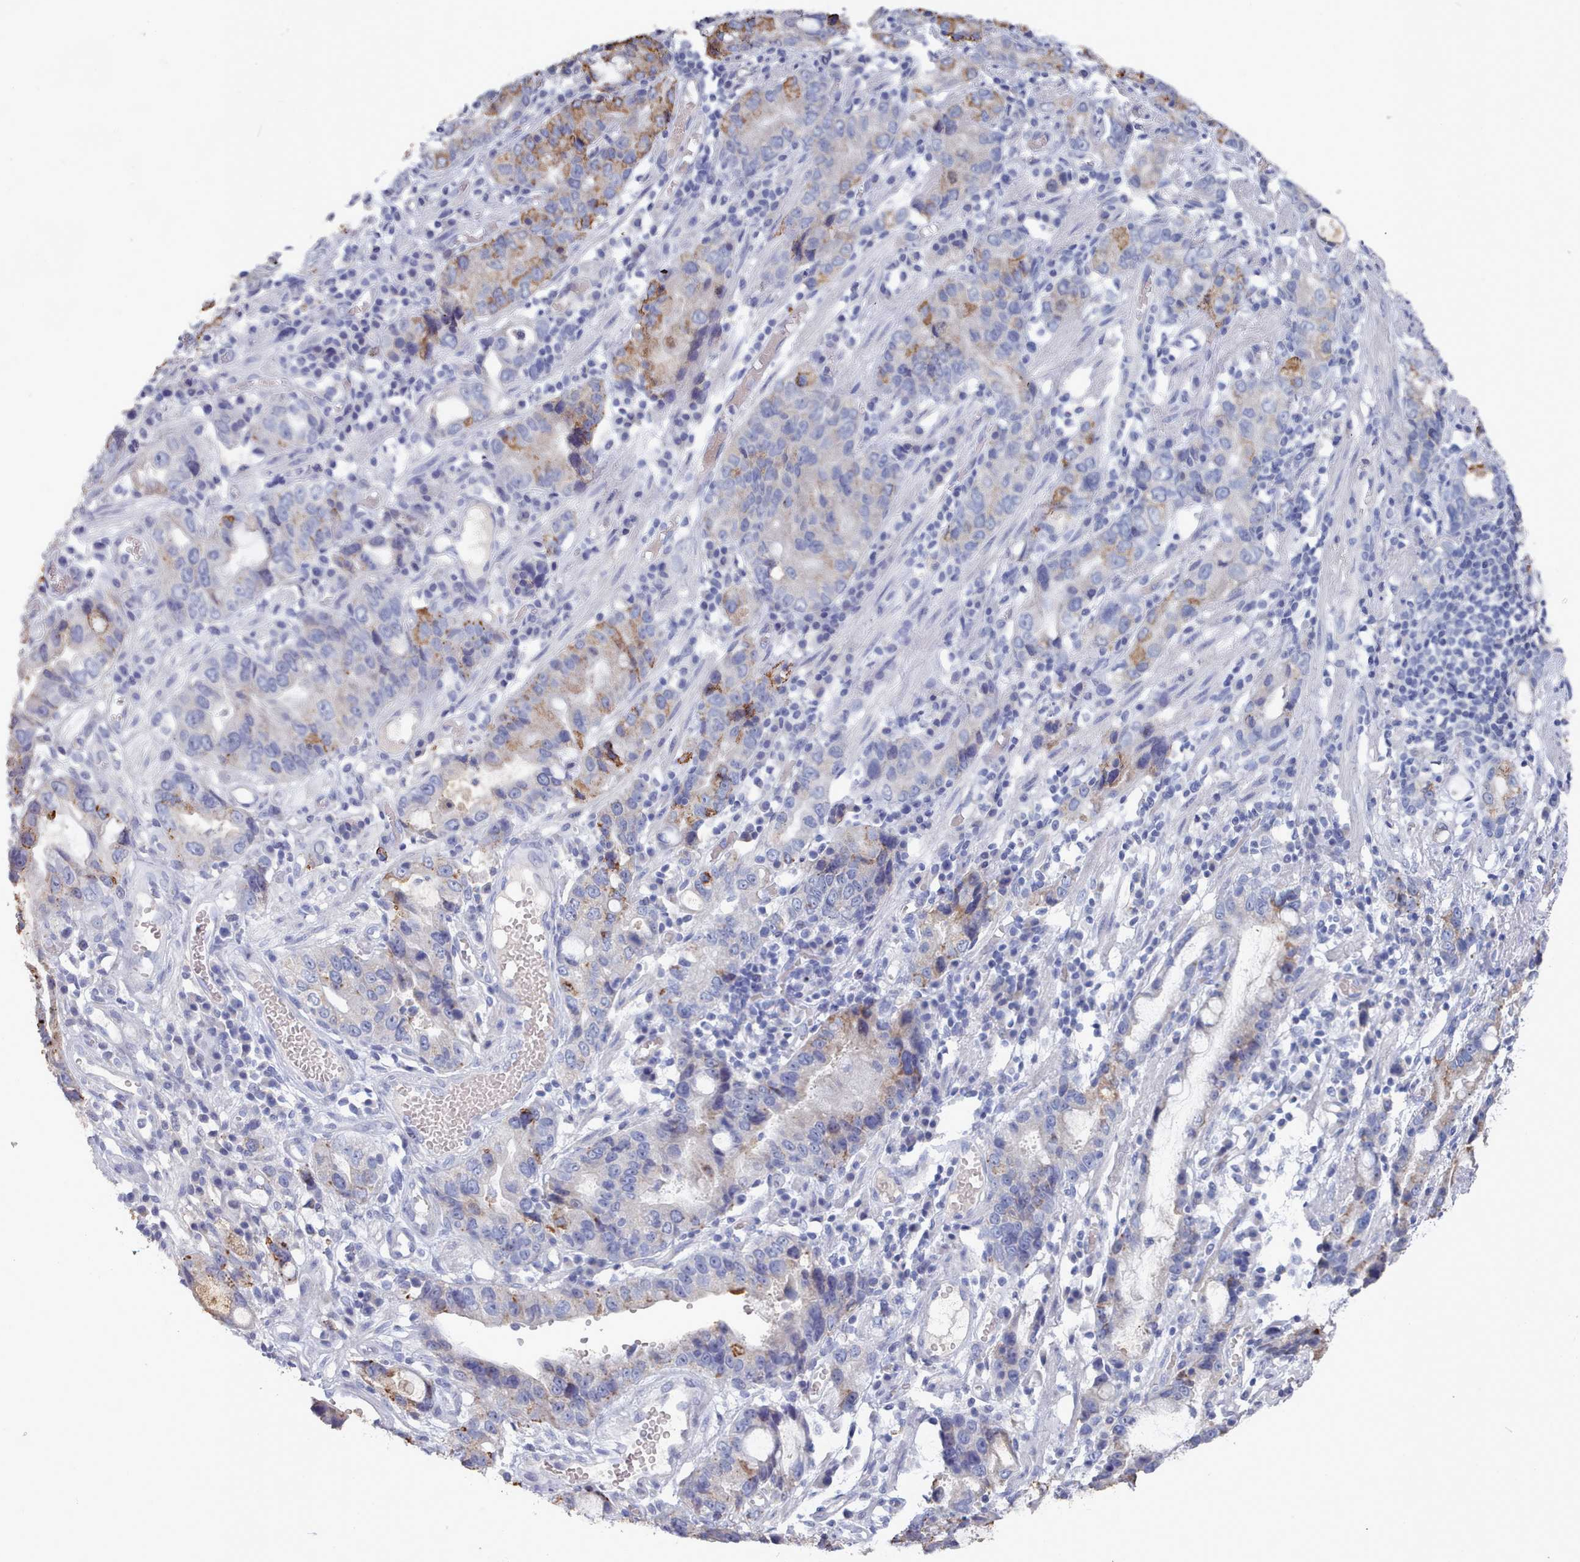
{"staining": {"intensity": "moderate", "quantity": "<25%", "location": "cytoplasmic/membranous"}, "tissue": "stomach cancer", "cell_type": "Tumor cells", "image_type": "cancer", "snomed": [{"axis": "morphology", "description": "Adenocarcinoma, NOS"}, {"axis": "topography", "description": "Stomach"}], "caption": "Stomach cancer (adenocarcinoma) stained for a protein demonstrates moderate cytoplasmic/membranous positivity in tumor cells.", "gene": "ACAD11", "patient": {"sex": "male", "age": 55}}